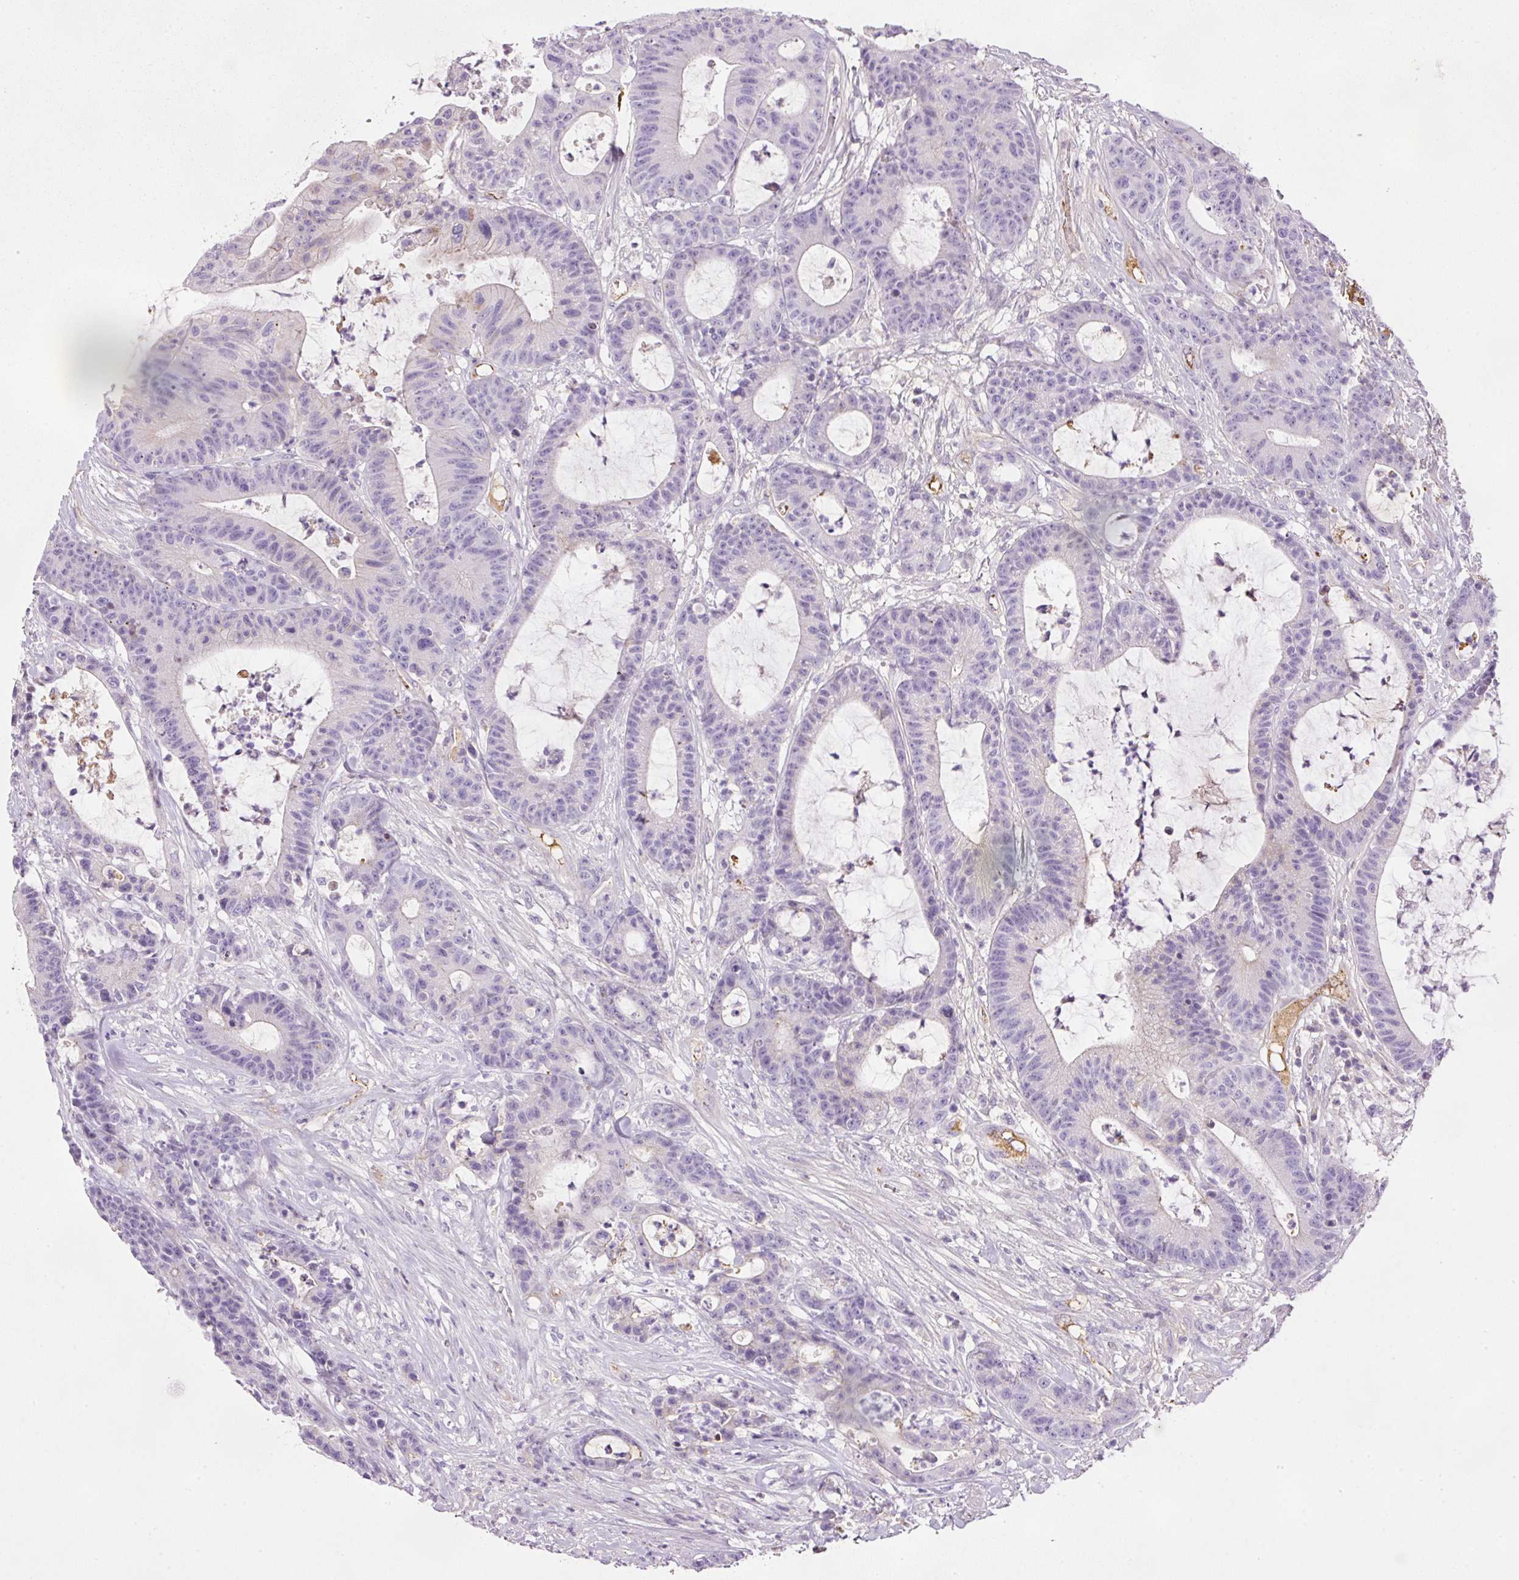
{"staining": {"intensity": "negative", "quantity": "none", "location": "none"}, "tissue": "colorectal cancer", "cell_type": "Tumor cells", "image_type": "cancer", "snomed": [{"axis": "morphology", "description": "Adenocarcinoma, NOS"}, {"axis": "topography", "description": "Colon"}], "caption": "Immunohistochemistry image of colorectal adenocarcinoma stained for a protein (brown), which displays no expression in tumor cells. The staining was performed using DAB (3,3'-diaminobenzidine) to visualize the protein expression in brown, while the nuclei were stained in blue with hematoxylin (Magnification: 20x).", "gene": "KPNA5", "patient": {"sex": "female", "age": 84}}